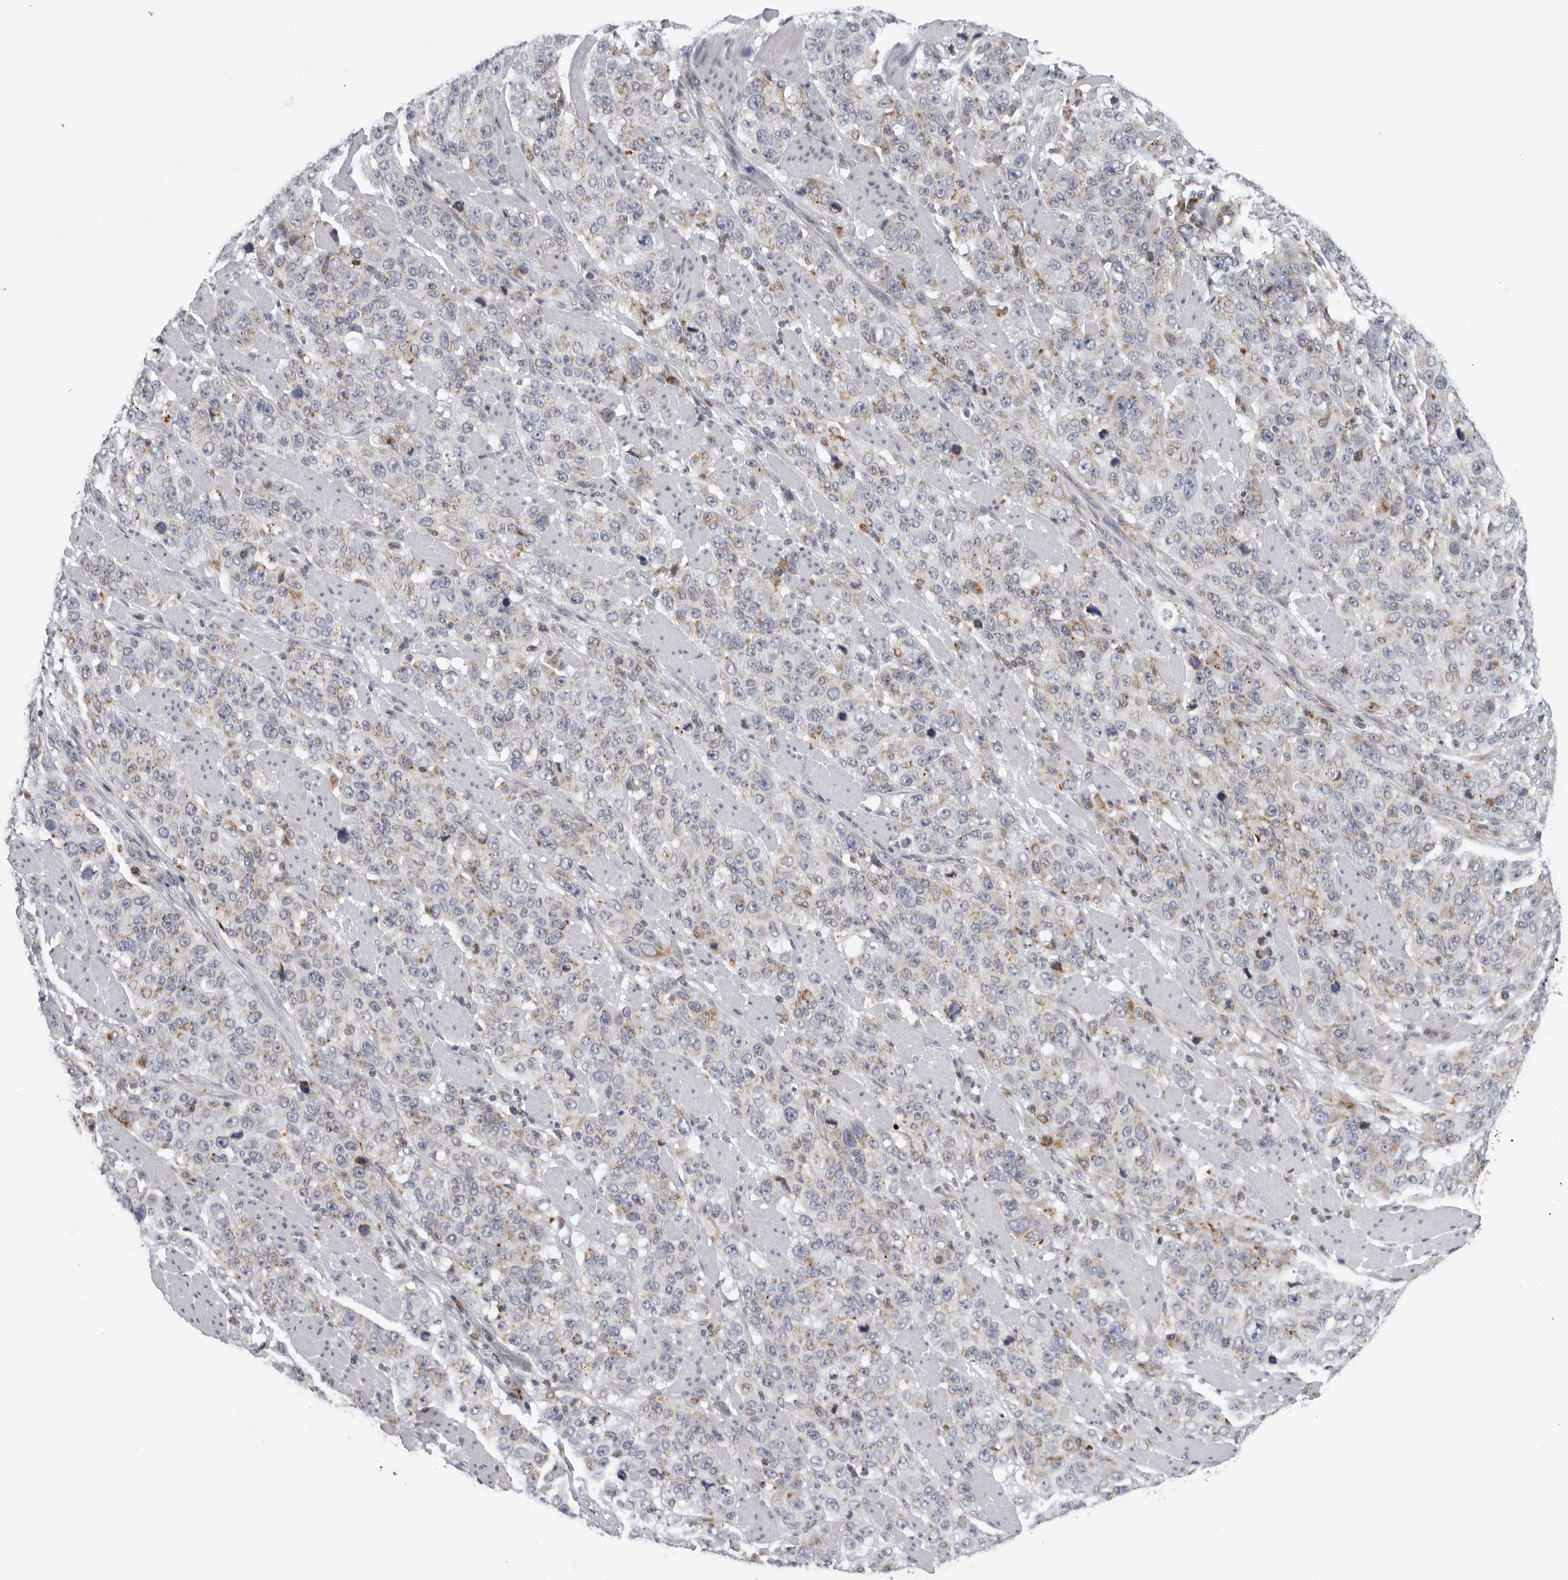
{"staining": {"intensity": "weak", "quantity": "<25%", "location": "cytoplasmic/membranous"}, "tissue": "stomach cancer", "cell_type": "Tumor cells", "image_type": "cancer", "snomed": [{"axis": "morphology", "description": "Adenocarcinoma, NOS"}, {"axis": "topography", "description": "Stomach"}], "caption": "Tumor cells show no significant protein staining in stomach adenocarcinoma.", "gene": "CPT2", "patient": {"sex": "male", "age": 48}}